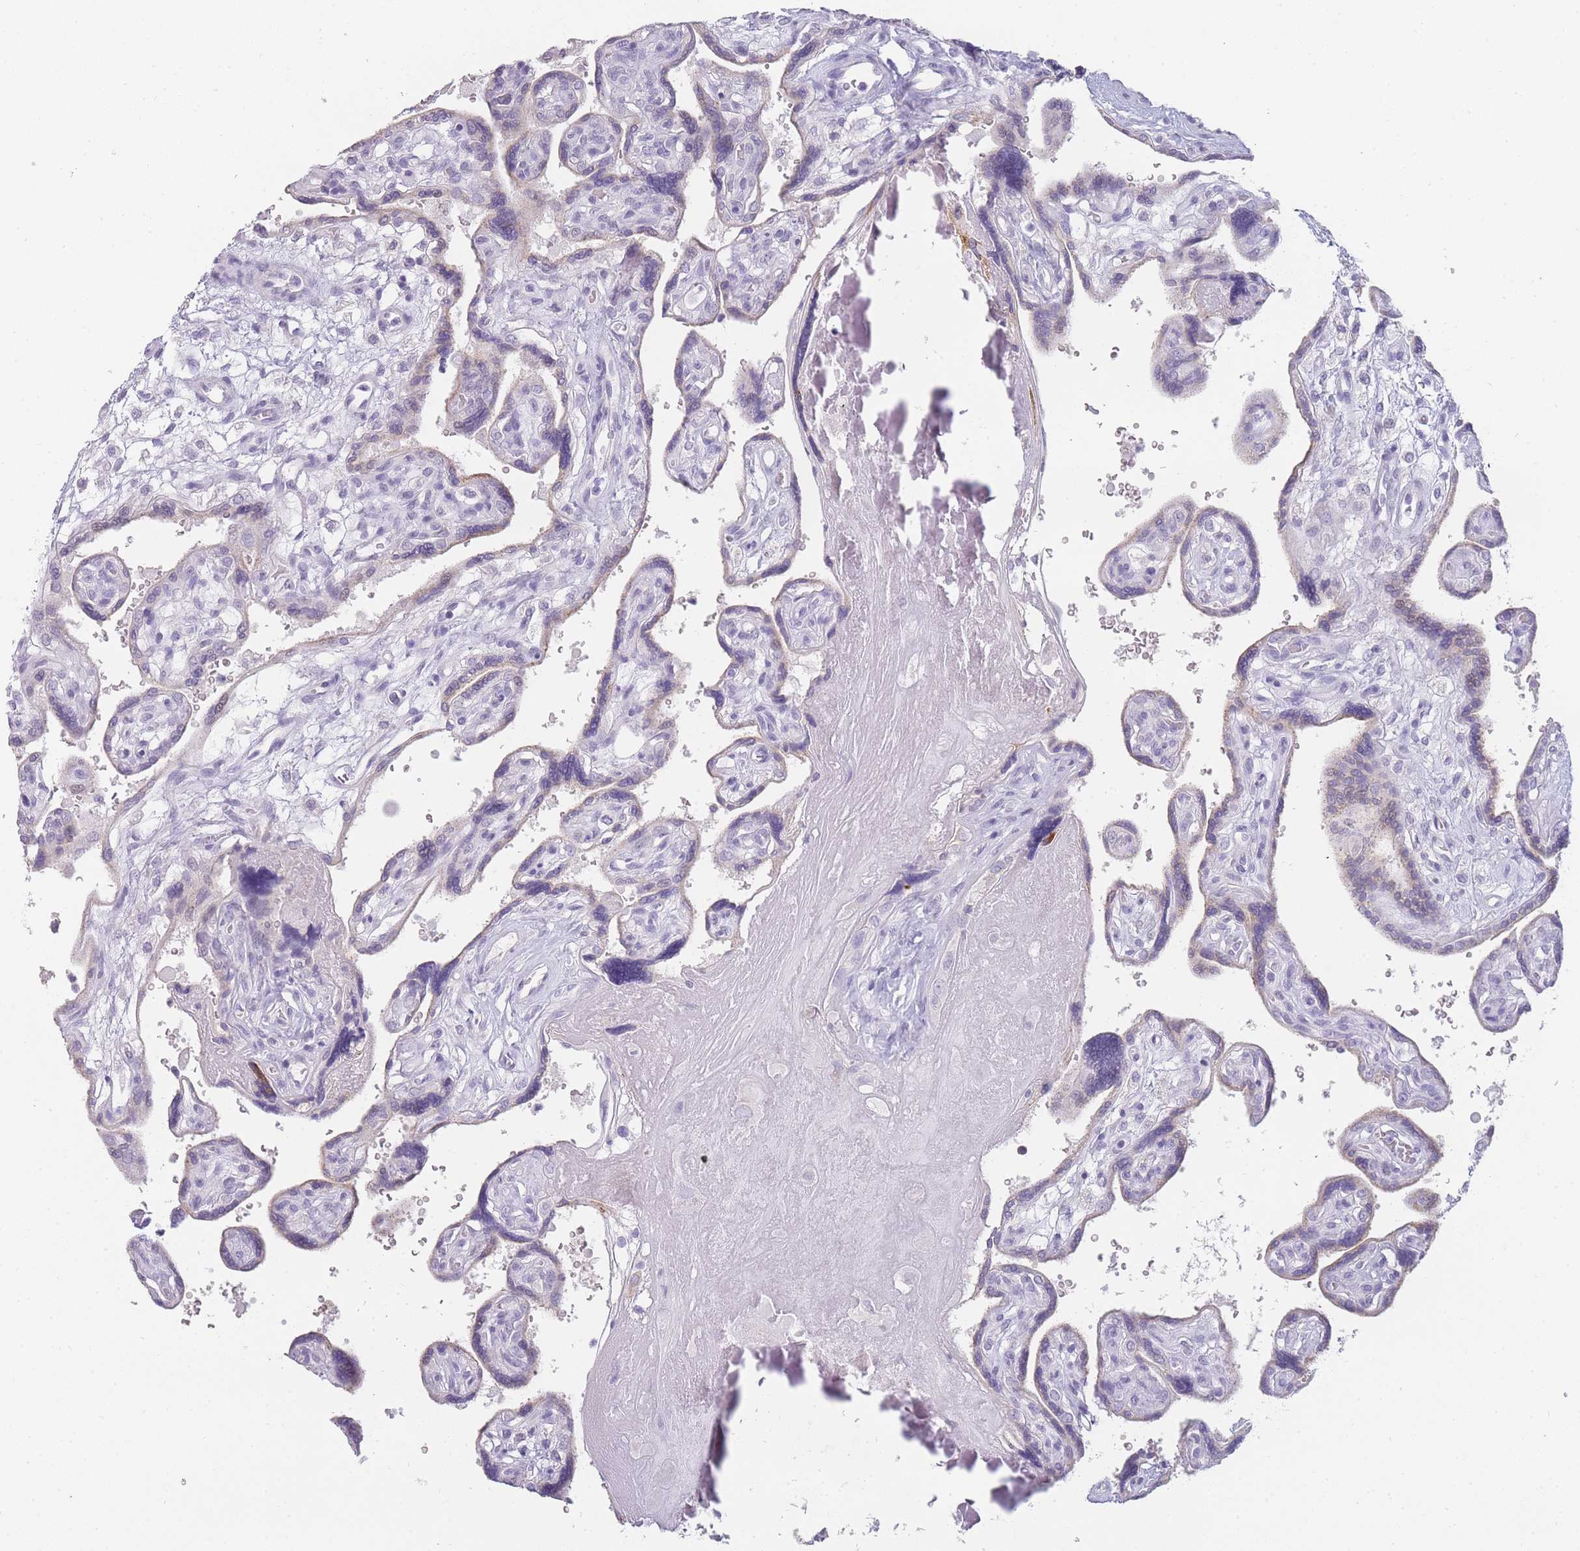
{"staining": {"intensity": "negative", "quantity": "none", "location": "none"}, "tissue": "placenta", "cell_type": "Decidual cells", "image_type": "normal", "snomed": [{"axis": "morphology", "description": "Normal tissue, NOS"}, {"axis": "topography", "description": "Placenta"}], "caption": "This is an IHC histopathology image of benign placenta. There is no staining in decidual cells.", "gene": "INS", "patient": {"sex": "female", "age": 39}}